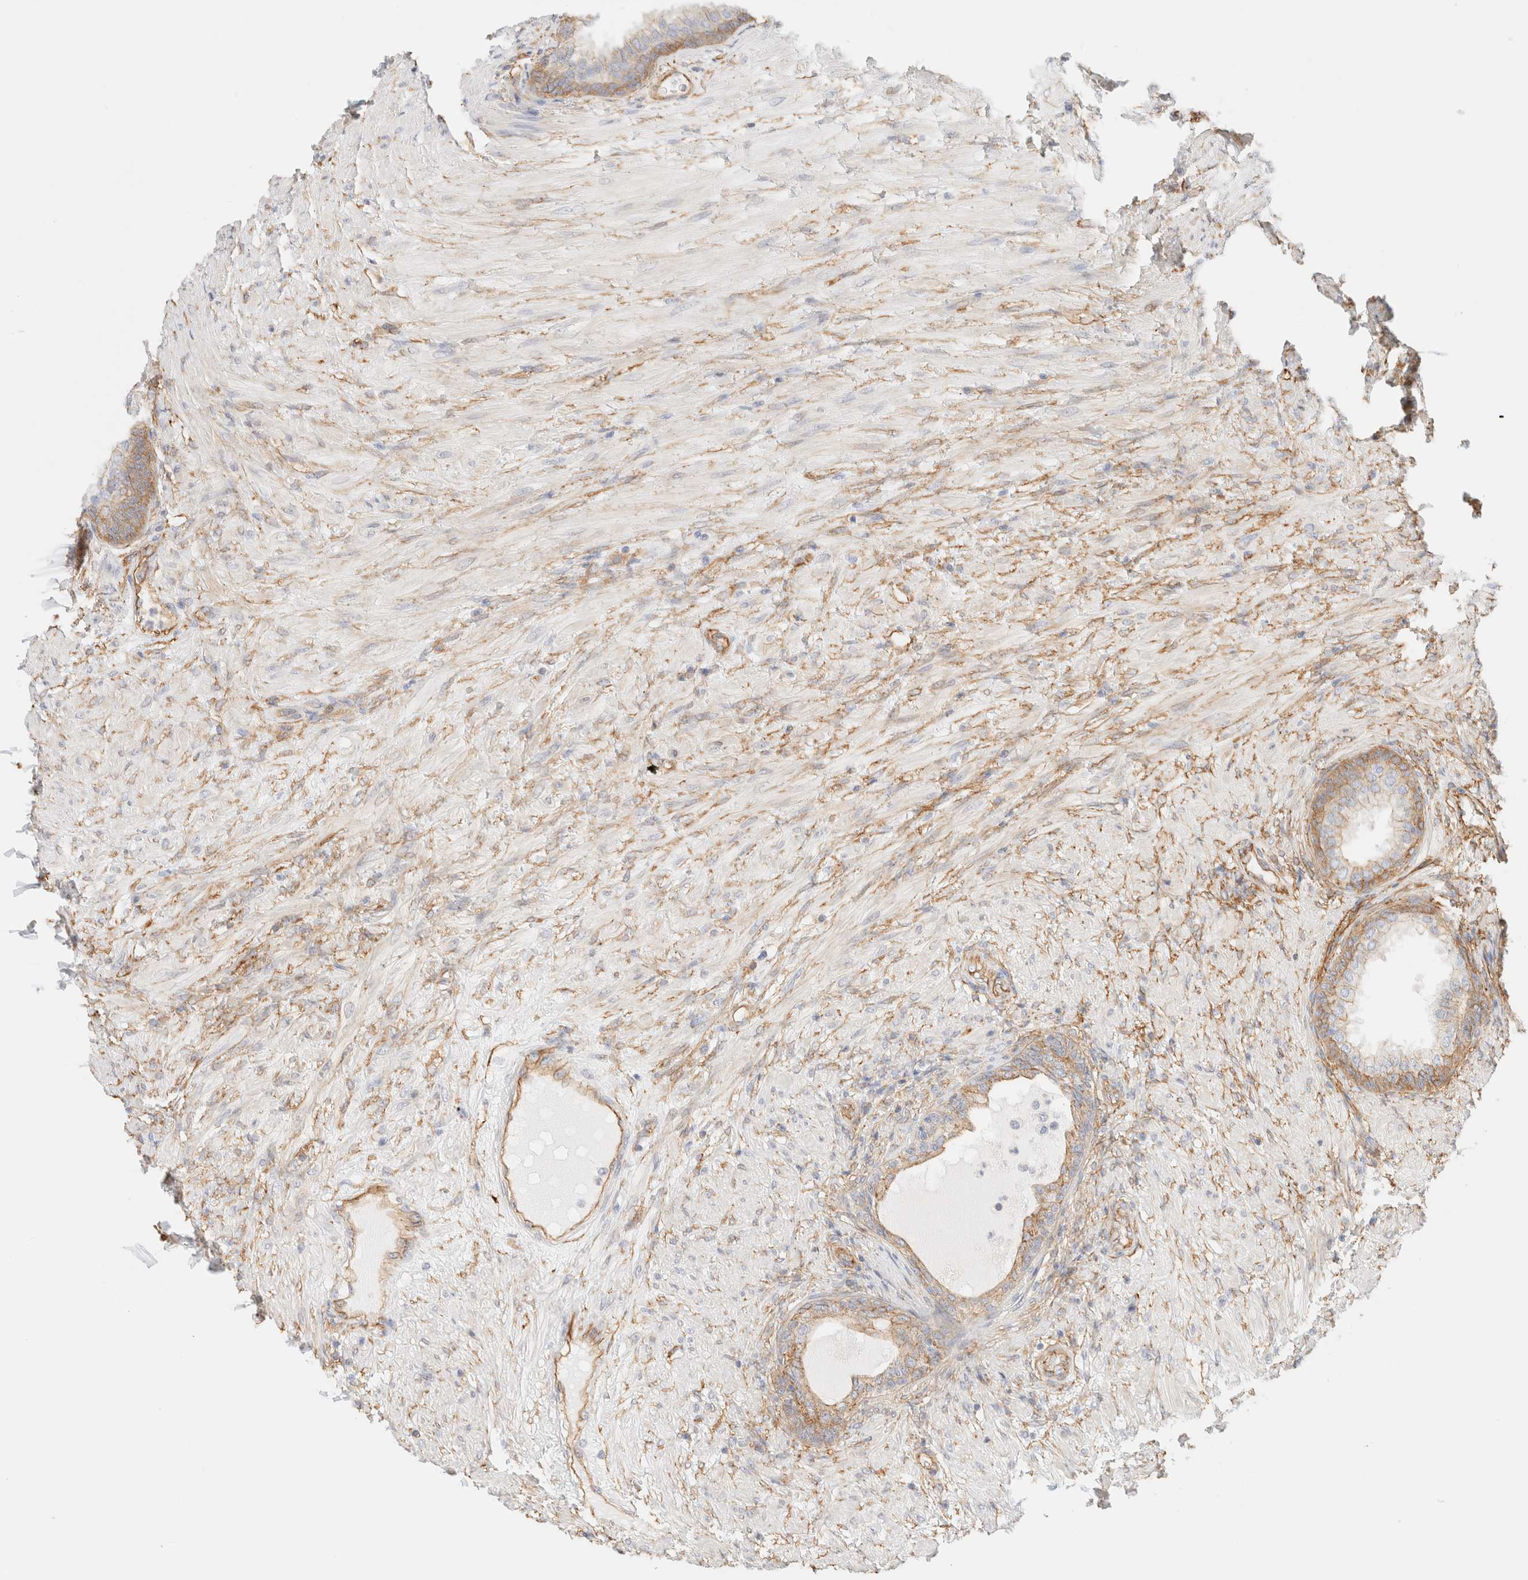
{"staining": {"intensity": "moderate", "quantity": "25%-75%", "location": "cytoplasmic/membranous"}, "tissue": "prostate", "cell_type": "Glandular cells", "image_type": "normal", "snomed": [{"axis": "morphology", "description": "Normal tissue, NOS"}, {"axis": "topography", "description": "Prostate"}], "caption": "Human prostate stained for a protein (brown) reveals moderate cytoplasmic/membranous positive expression in approximately 25%-75% of glandular cells.", "gene": "CYB5R4", "patient": {"sex": "male", "age": 76}}